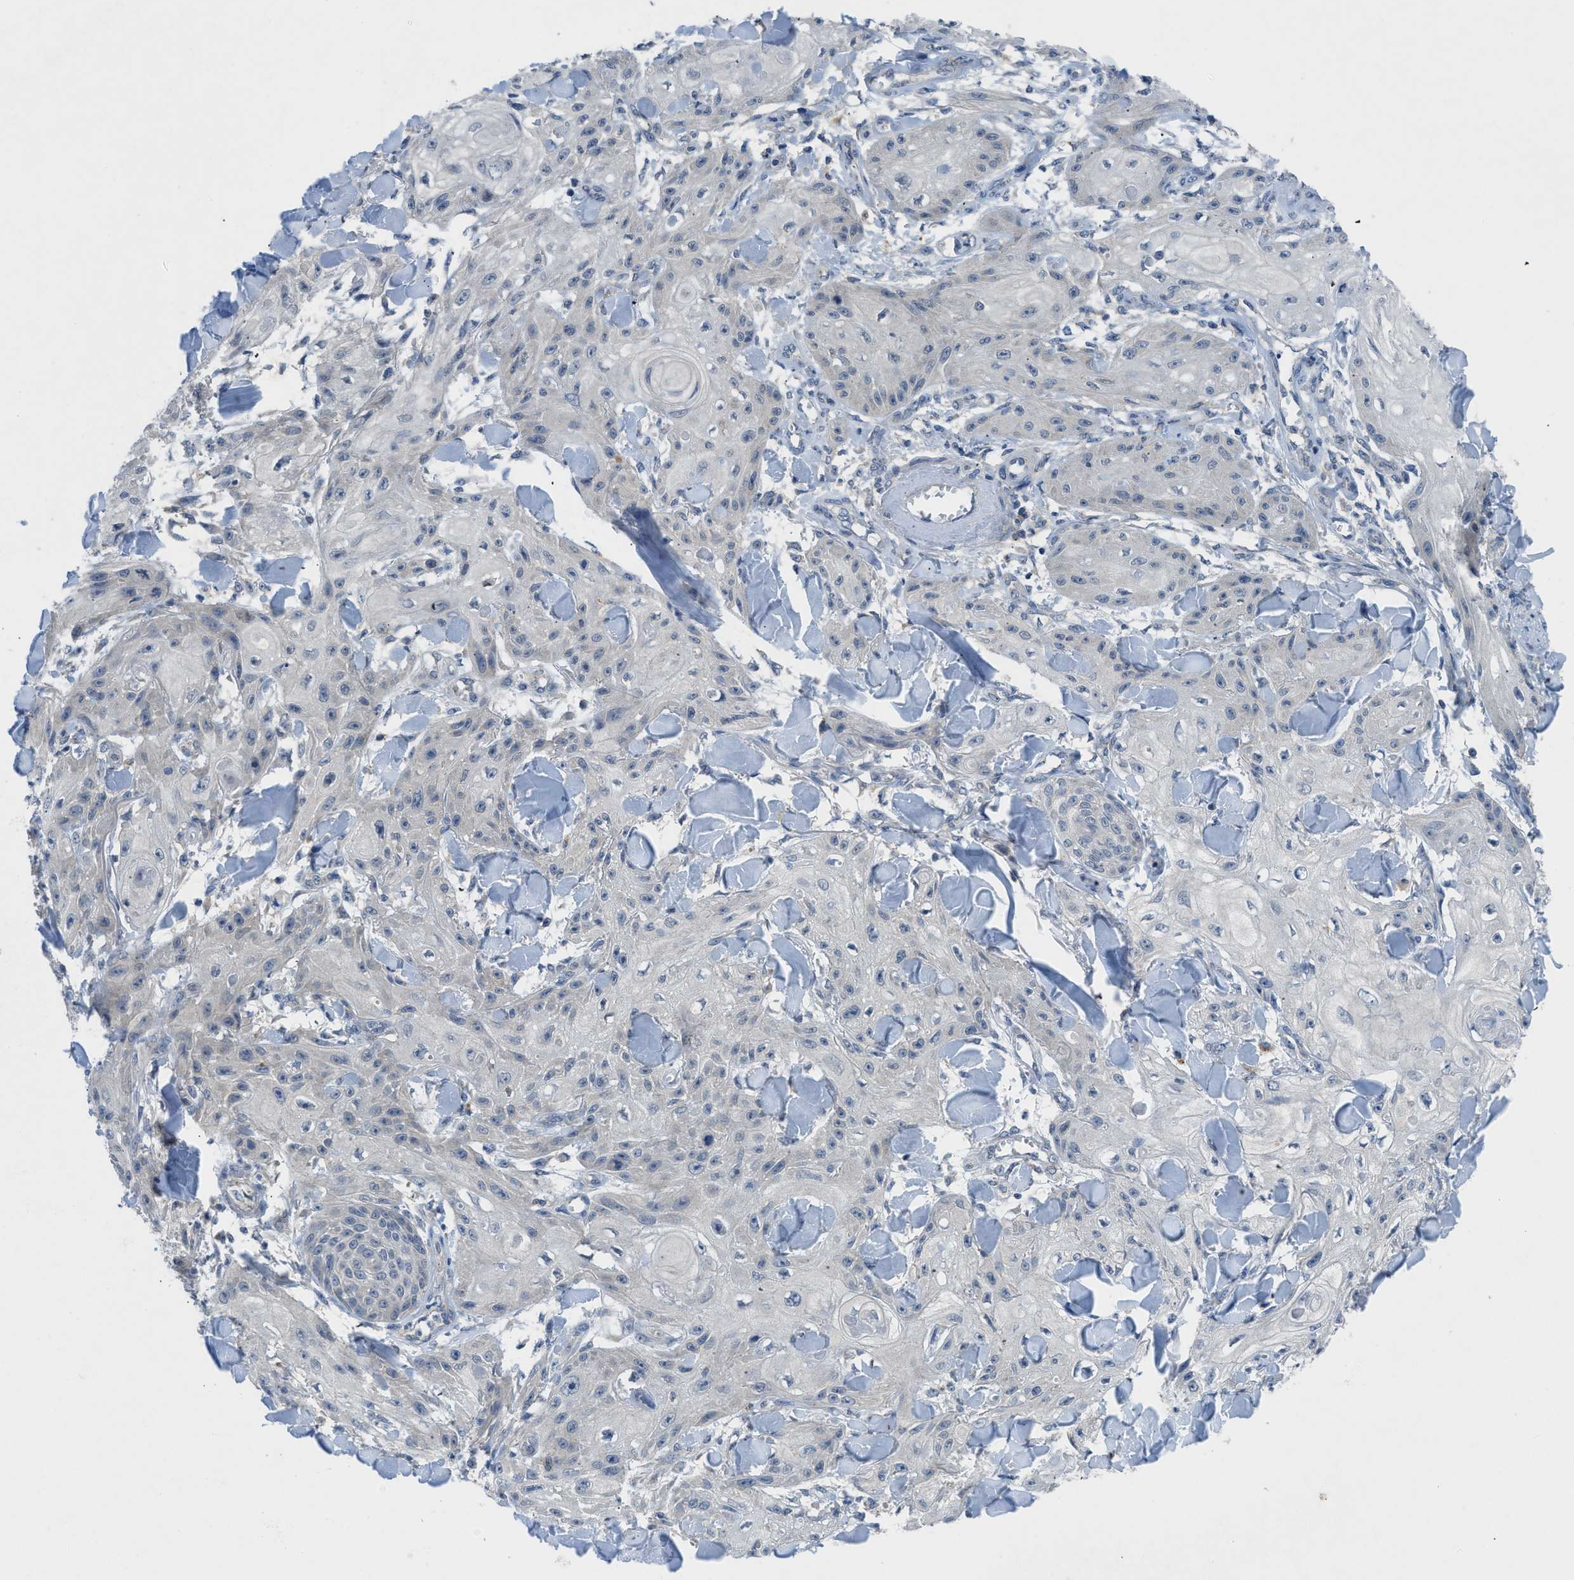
{"staining": {"intensity": "negative", "quantity": "none", "location": "none"}, "tissue": "skin cancer", "cell_type": "Tumor cells", "image_type": "cancer", "snomed": [{"axis": "morphology", "description": "Squamous cell carcinoma, NOS"}, {"axis": "topography", "description": "Skin"}], "caption": "High power microscopy photomicrograph of an immunohistochemistry (IHC) photomicrograph of skin squamous cell carcinoma, revealing no significant positivity in tumor cells.", "gene": "PDE7A", "patient": {"sex": "male", "age": 74}}